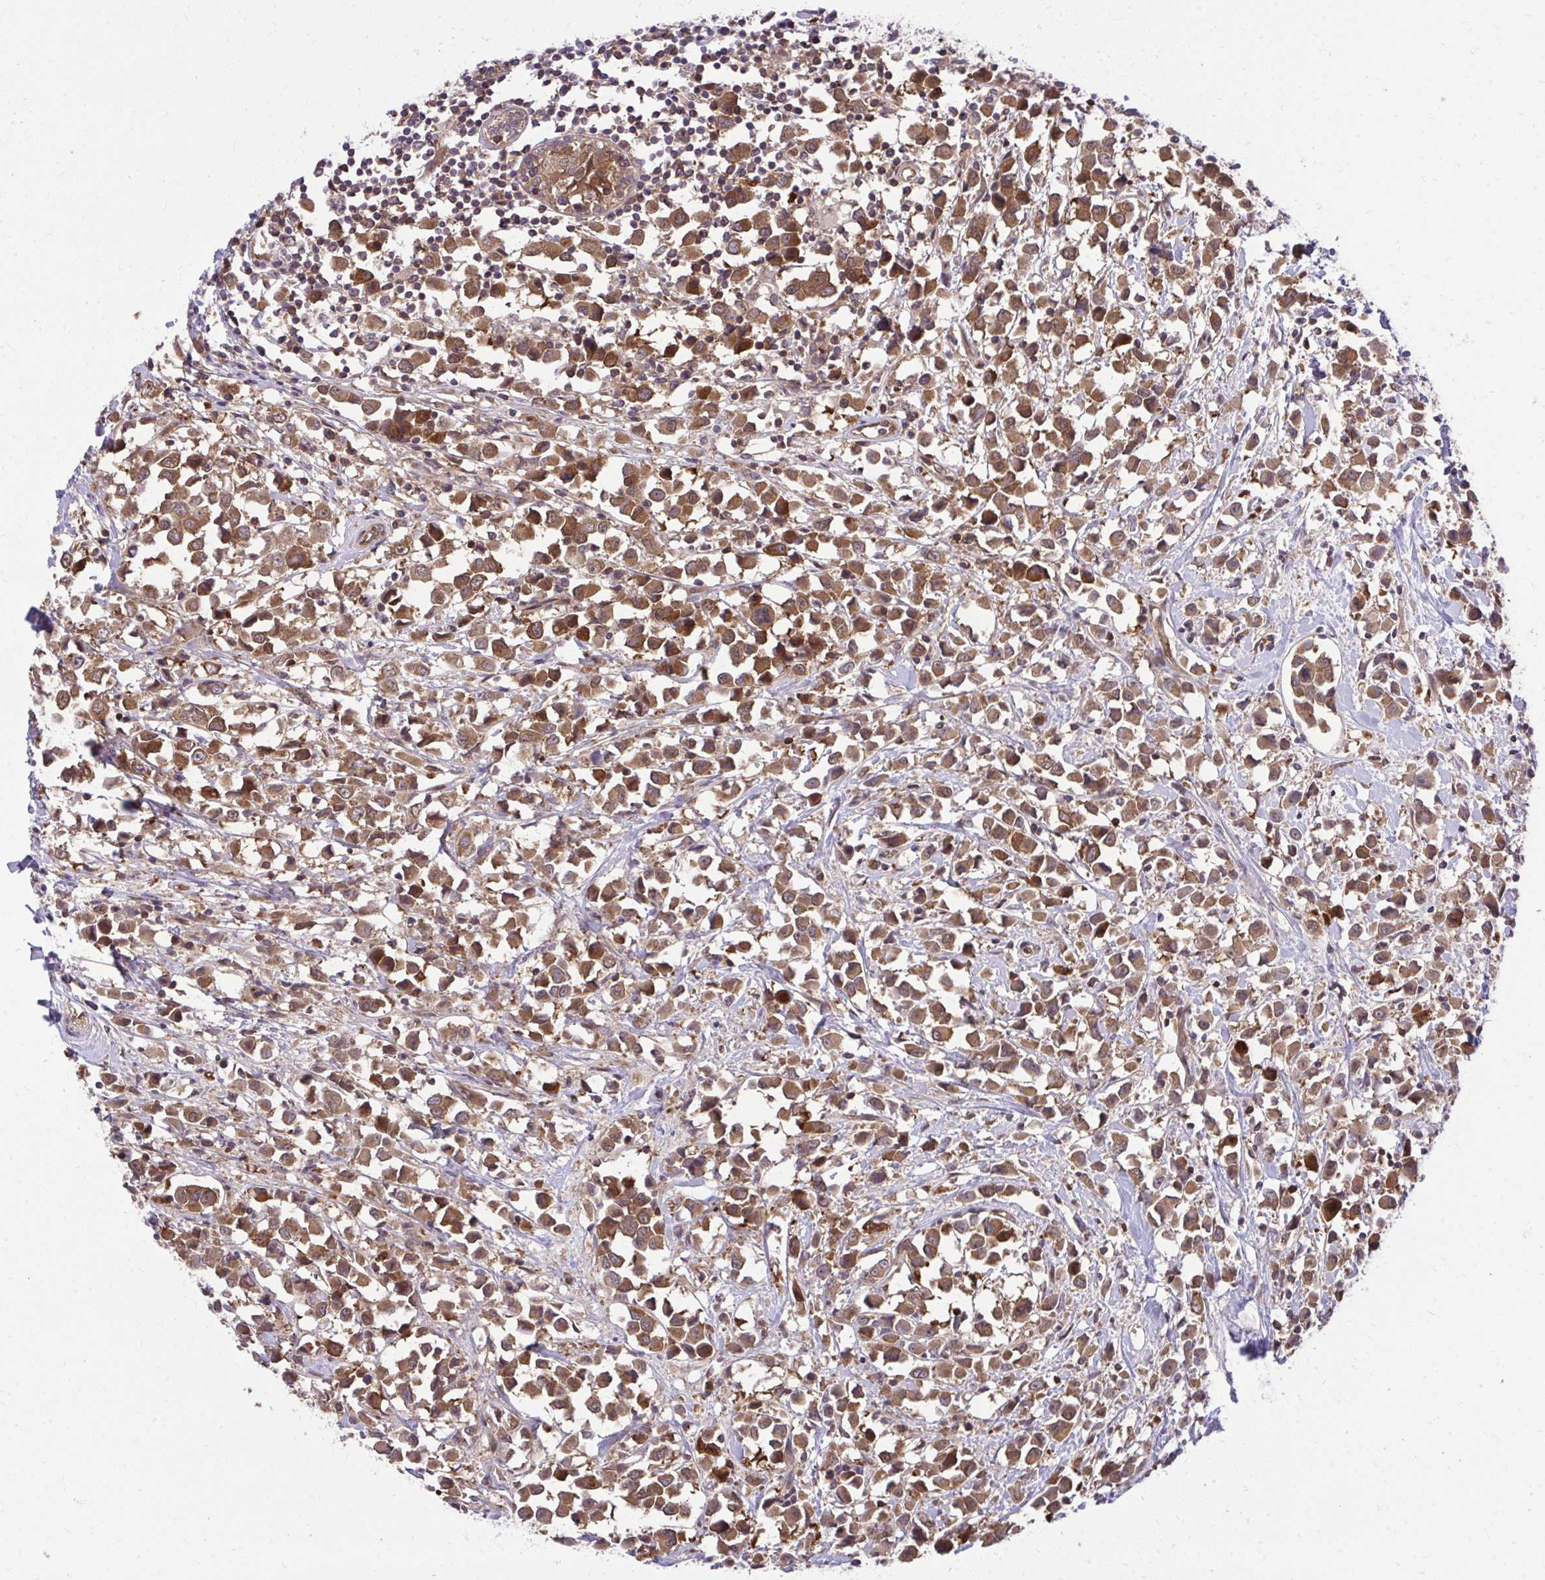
{"staining": {"intensity": "strong", "quantity": ">75%", "location": "cytoplasmic/membranous"}, "tissue": "breast cancer", "cell_type": "Tumor cells", "image_type": "cancer", "snomed": [{"axis": "morphology", "description": "Duct carcinoma"}, {"axis": "topography", "description": "Breast"}], "caption": "Protein analysis of breast invasive ductal carcinoma tissue displays strong cytoplasmic/membranous positivity in about >75% of tumor cells.", "gene": "PPP5C", "patient": {"sex": "female", "age": 61}}